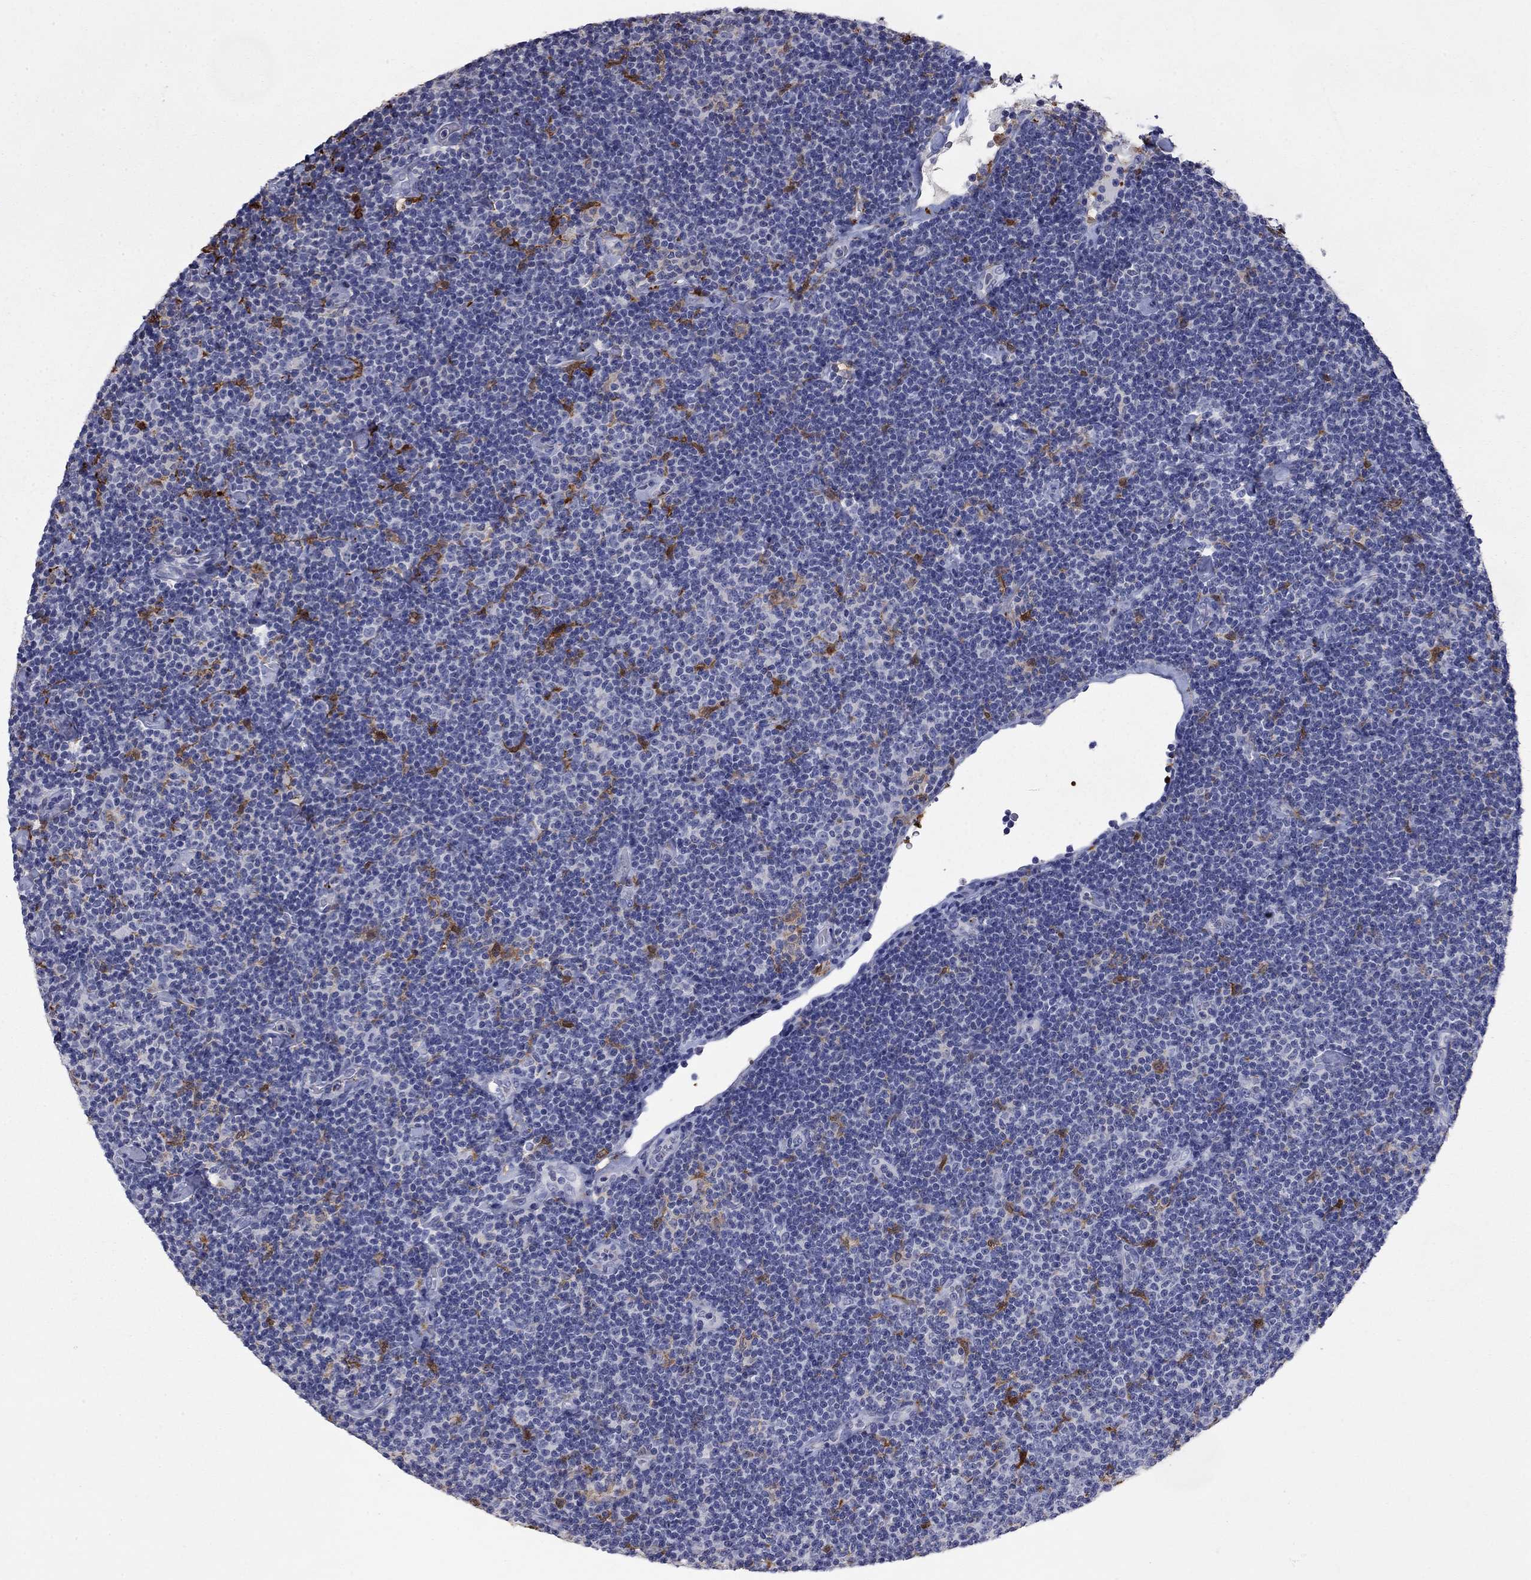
{"staining": {"intensity": "strong", "quantity": "<25%", "location": "cytoplasmic/membranous"}, "tissue": "lymphoma", "cell_type": "Tumor cells", "image_type": "cancer", "snomed": [{"axis": "morphology", "description": "Malignant lymphoma, non-Hodgkin's type, Low grade"}, {"axis": "topography", "description": "Lymph node"}], "caption": "Immunohistochemical staining of low-grade malignant lymphoma, non-Hodgkin's type shows medium levels of strong cytoplasmic/membranous protein staining in about <25% of tumor cells.", "gene": "PLEK", "patient": {"sex": "male", "age": 81}}